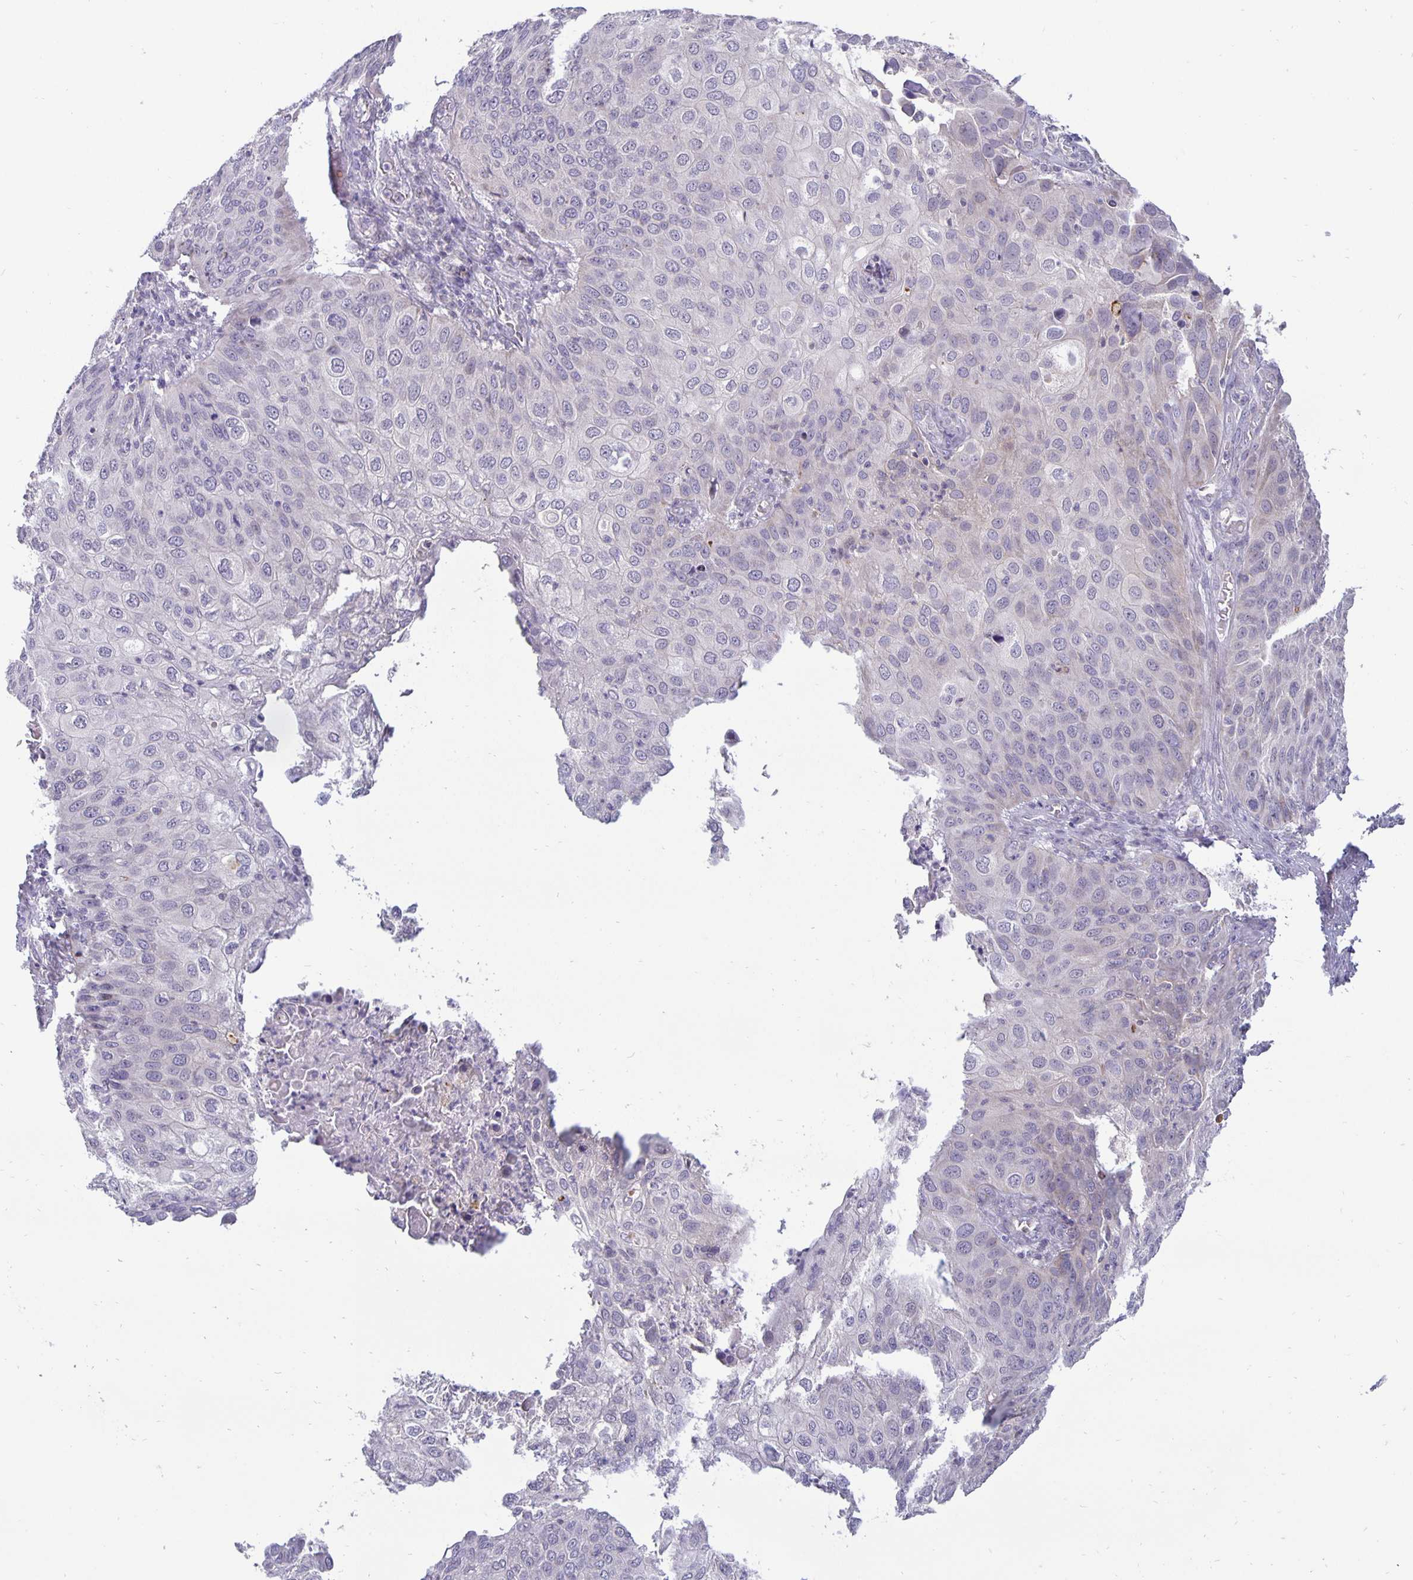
{"staining": {"intensity": "negative", "quantity": "none", "location": "none"}, "tissue": "skin cancer", "cell_type": "Tumor cells", "image_type": "cancer", "snomed": [{"axis": "morphology", "description": "Squamous cell carcinoma, NOS"}, {"axis": "topography", "description": "Skin"}], "caption": "The immunohistochemistry (IHC) histopathology image has no significant staining in tumor cells of squamous cell carcinoma (skin) tissue.", "gene": "ERBB2", "patient": {"sex": "male", "age": 87}}